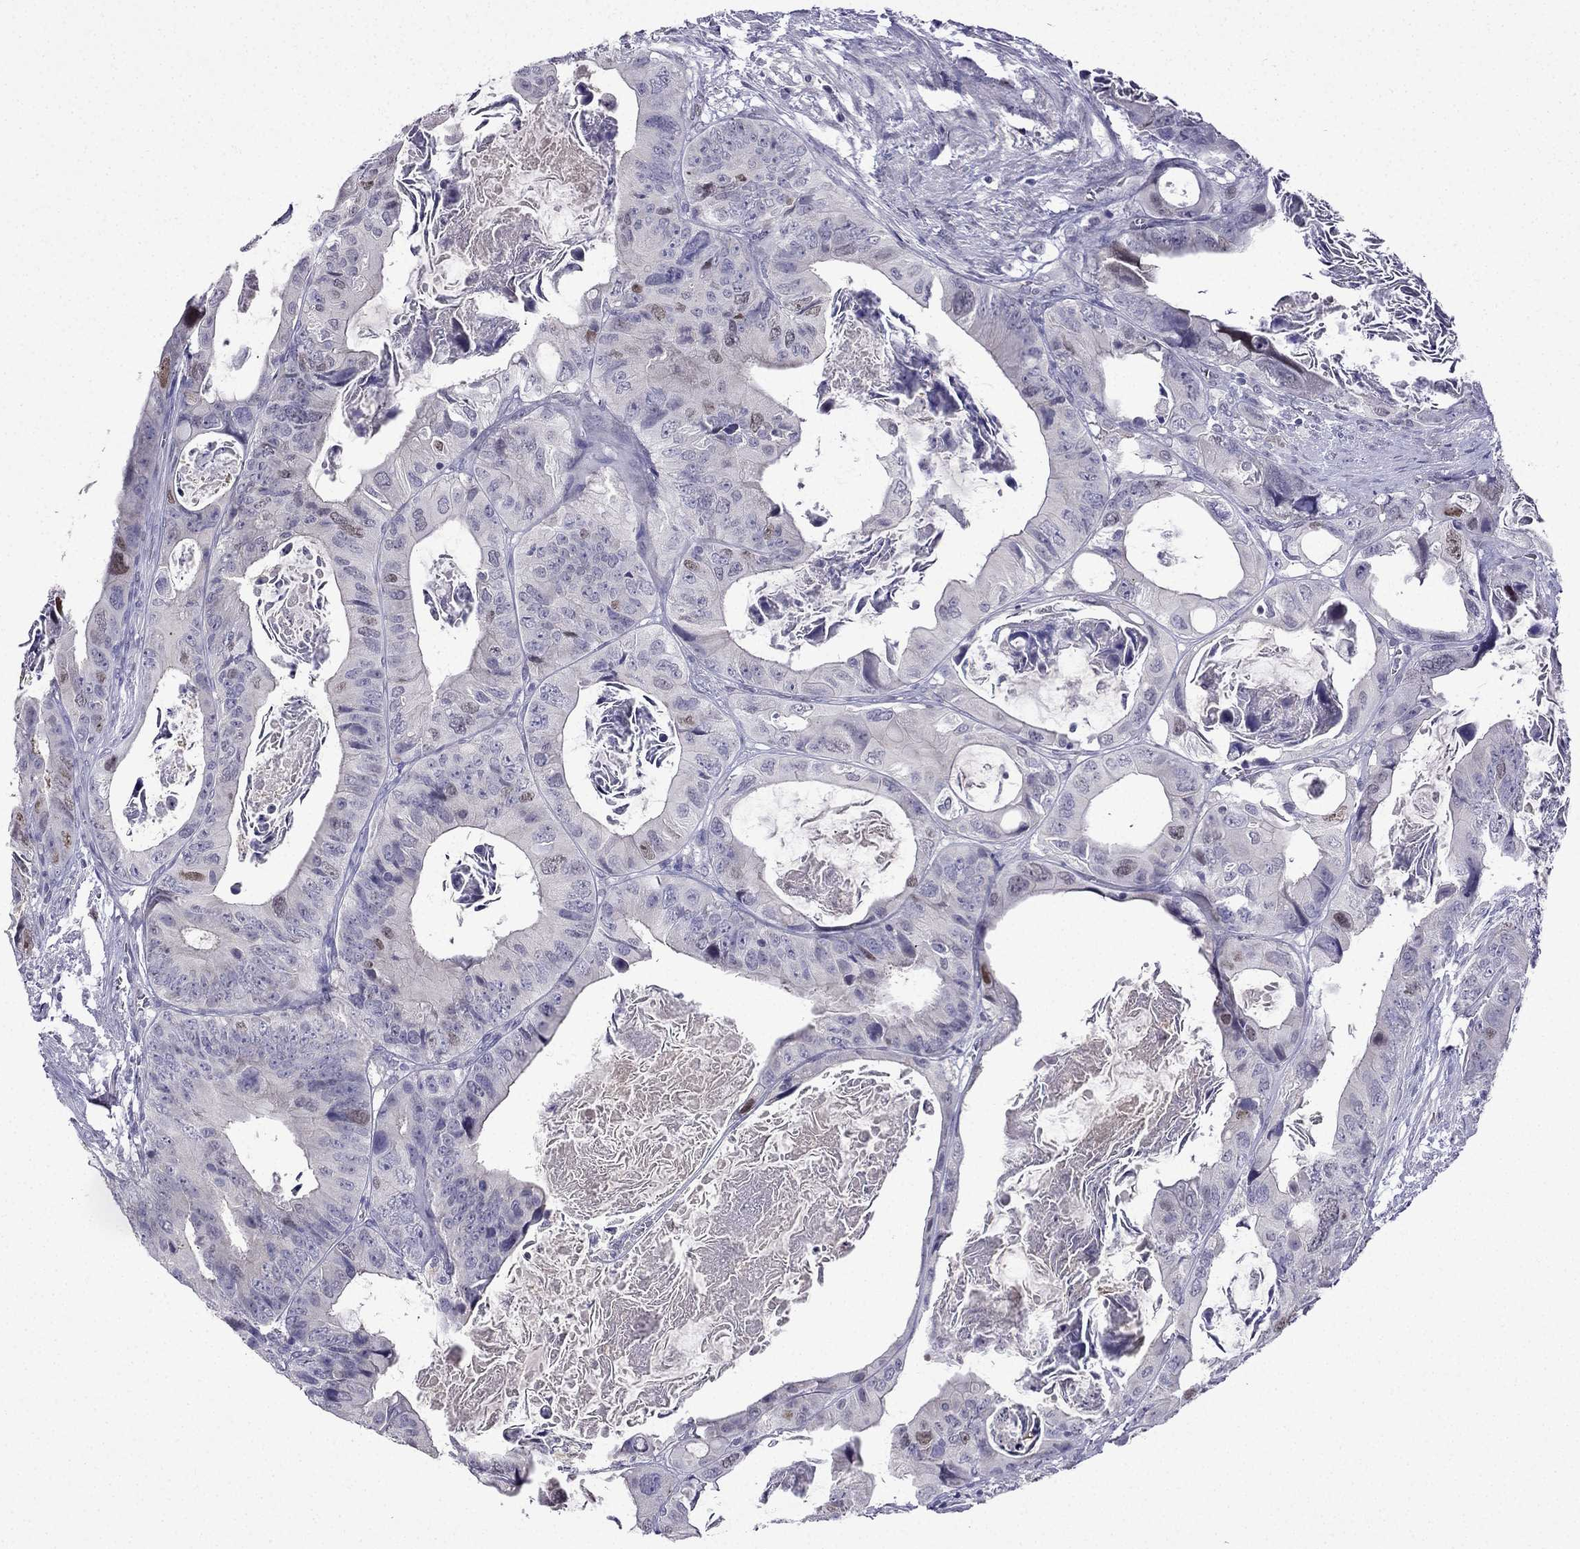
{"staining": {"intensity": "weak", "quantity": "<25%", "location": "nuclear"}, "tissue": "colorectal cancer", "cell_type": "Tumor cells", "image_type": "cancer", "snomed": [{"axis": "morphology", "description": "Adenocarcinoma, NOS"}, {"axis": "topography", "description": "Rectum"}], "caption": "Immunohistochemistry (IHC) micrograph of neoplastic tissue: human colorectal adenocarcinoma stained with DAB (3,3'-diaminobenzidine) reveals no significant protein staining in tumor cells. The staining is performed using DAB (3,3'-diaminobenzidine) brown chromogen with nuclei counter-stained in using hematoxylin.", "gene": "UHRF1", "patient": {"sex": "male", "age": 64}}